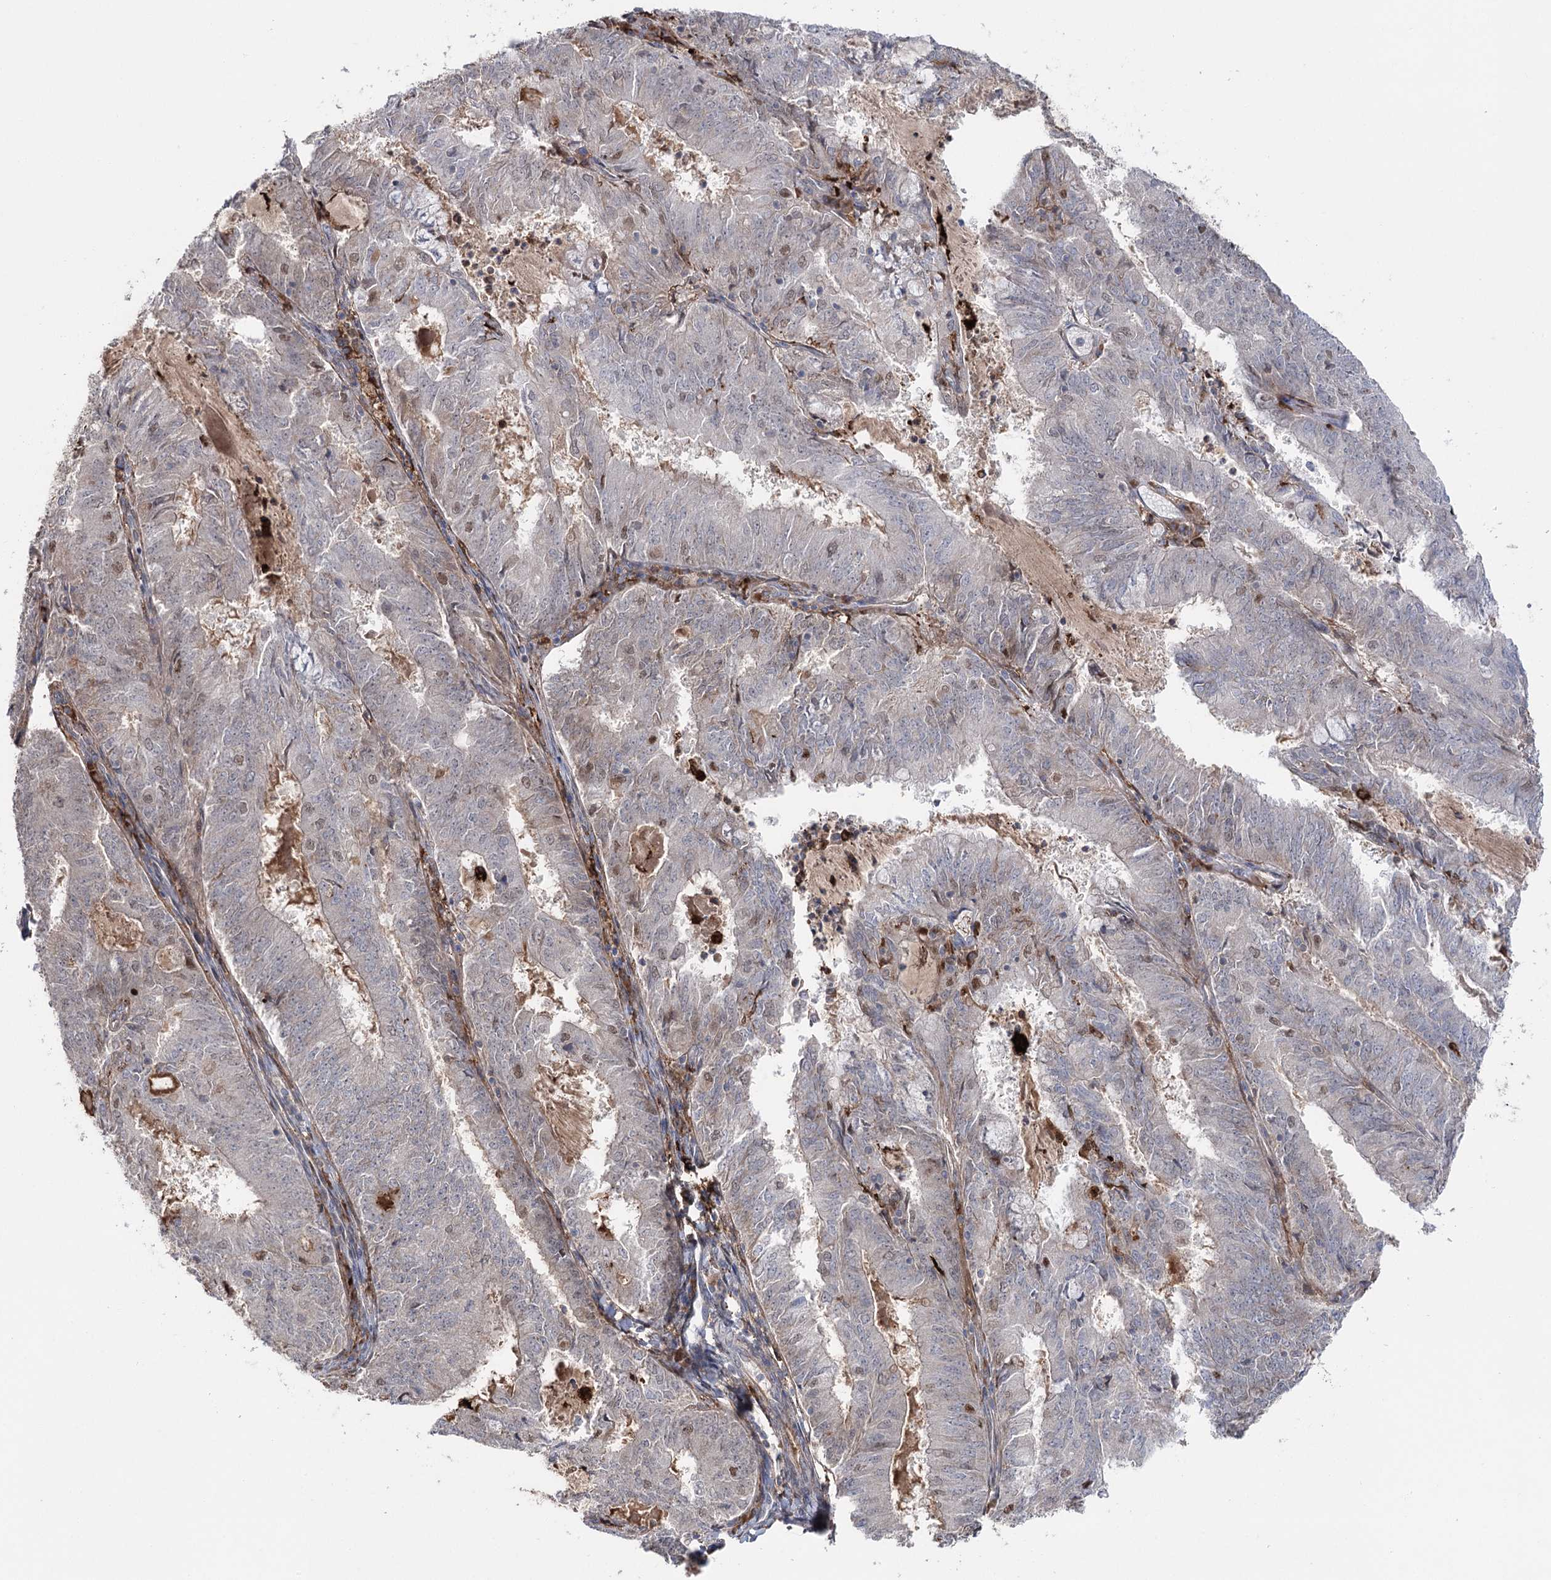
{"staining": {"intensity": "negative", "quantity": "none", "location": "none"}, "tissue": "endometrial cancer", "cell_type": "Tumor cells", "image_type": "cancer", "snomed": [{"axis": "morphology", "description": "Adenocarcinoma, NOS"}, {"axis": "topography", "description": "Endometrium"}], "caption": "IHC histopathology image of neoplastic tissue: human endometrial adenocarcinoma stained with DAB (3,3'-diaminobenzidine) exhibits no significant protein positivity in tumor cells.", "gene": "OTUD1", "patient": {"sex": "female", "age": 57}}